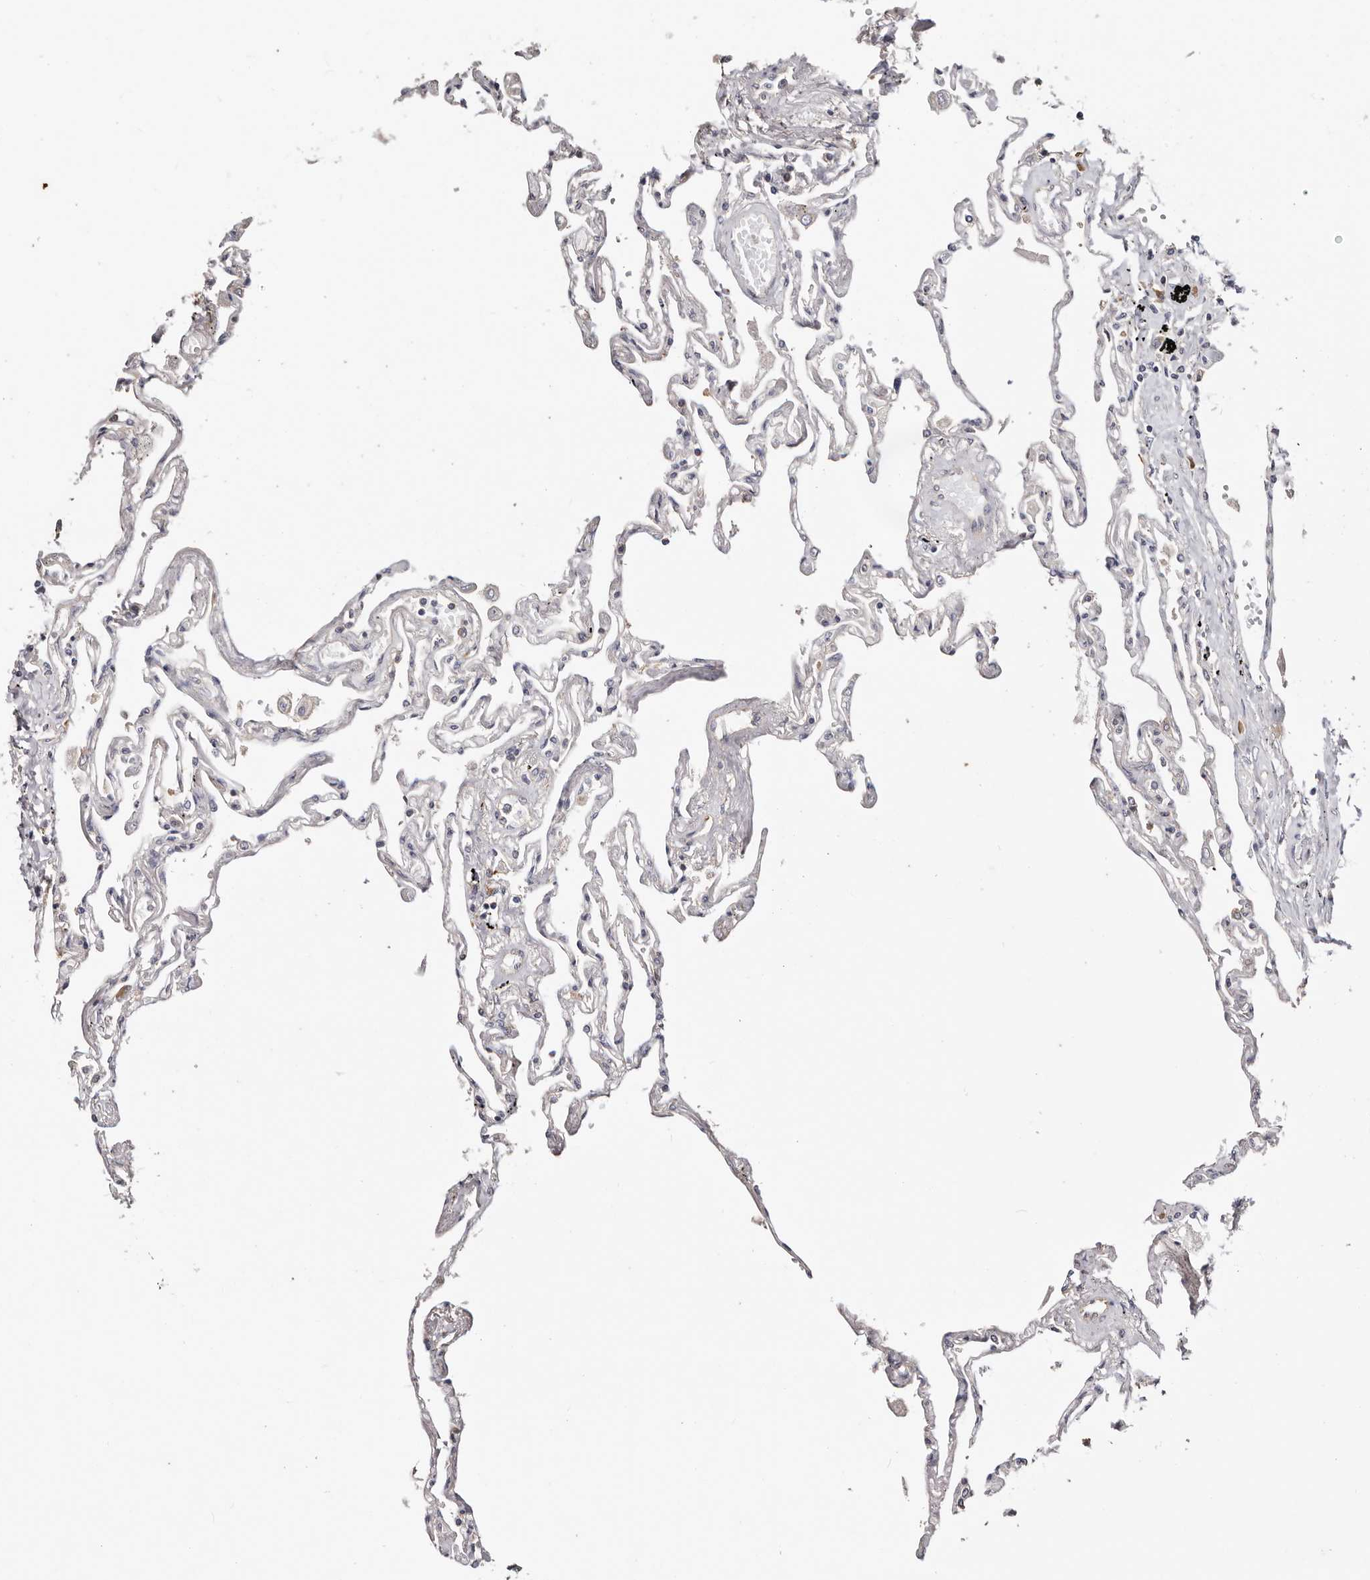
{"staining": {"intensity": "negative", "quantity": "none", "location": "none"}, "tissue": "lung", "cell_type": "Alveolar cells", "image_type": "normal", "snomed": [{"axis": "morphology", "description": "Normal tissue, NOS"}, {"axis": "topography", "description": "Lung"}], "caption": "Image shows no protein staining in alveolar cells of unremarkable lung. (Stains: DAB immunohistochemistry with hematoxylin counter stain, Microscopy: brightfield microscopy at high magnification).", "gene": "EPRS1", "patient": {"sex": "female", "age": 67}}